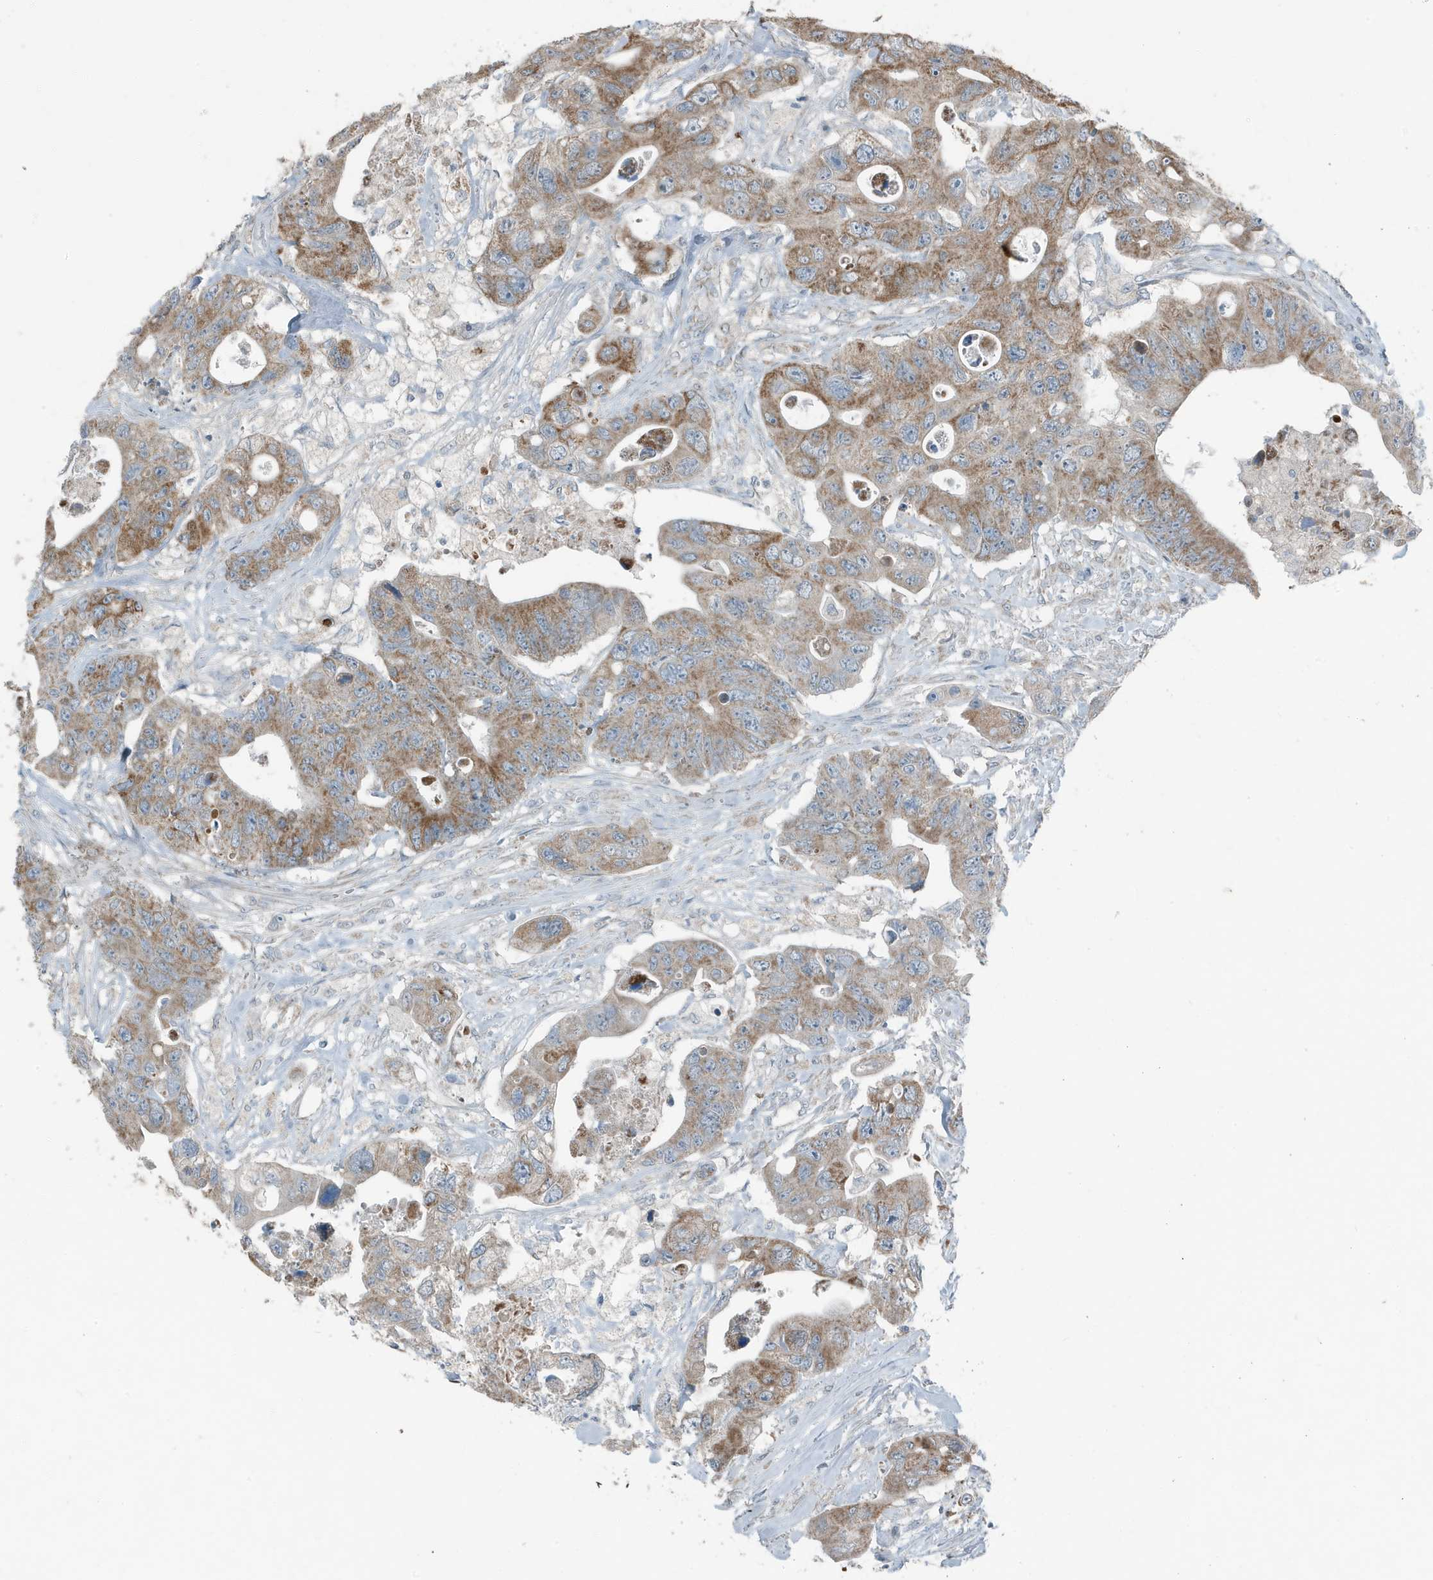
{"staining": {"intensity": "moderate", "quantity": ">75%", "location": "cytoplasmic/membranous"}, "tissue": "colorectal cancer", "cell_type": "Tumor cells", "image_type": "cancer", "snomed": [{"axis": "morphology", "description": "Adenocarcinoma, NOS"}, {"axis": "topography", "description": "Colon"}], "caption": "Immunohistochemical staining of human adenocarcinoma (colorectal) displays medium levels of moderate cytoplasmic/membranous staining in about >75% of tumor cells. (Stains: DAB in brown, nuclei in blue, Microscopy: brightfield microscopy at high magnification).", "gene": "MT-CYB", "patient": {"sex": "female", "age": 46}}